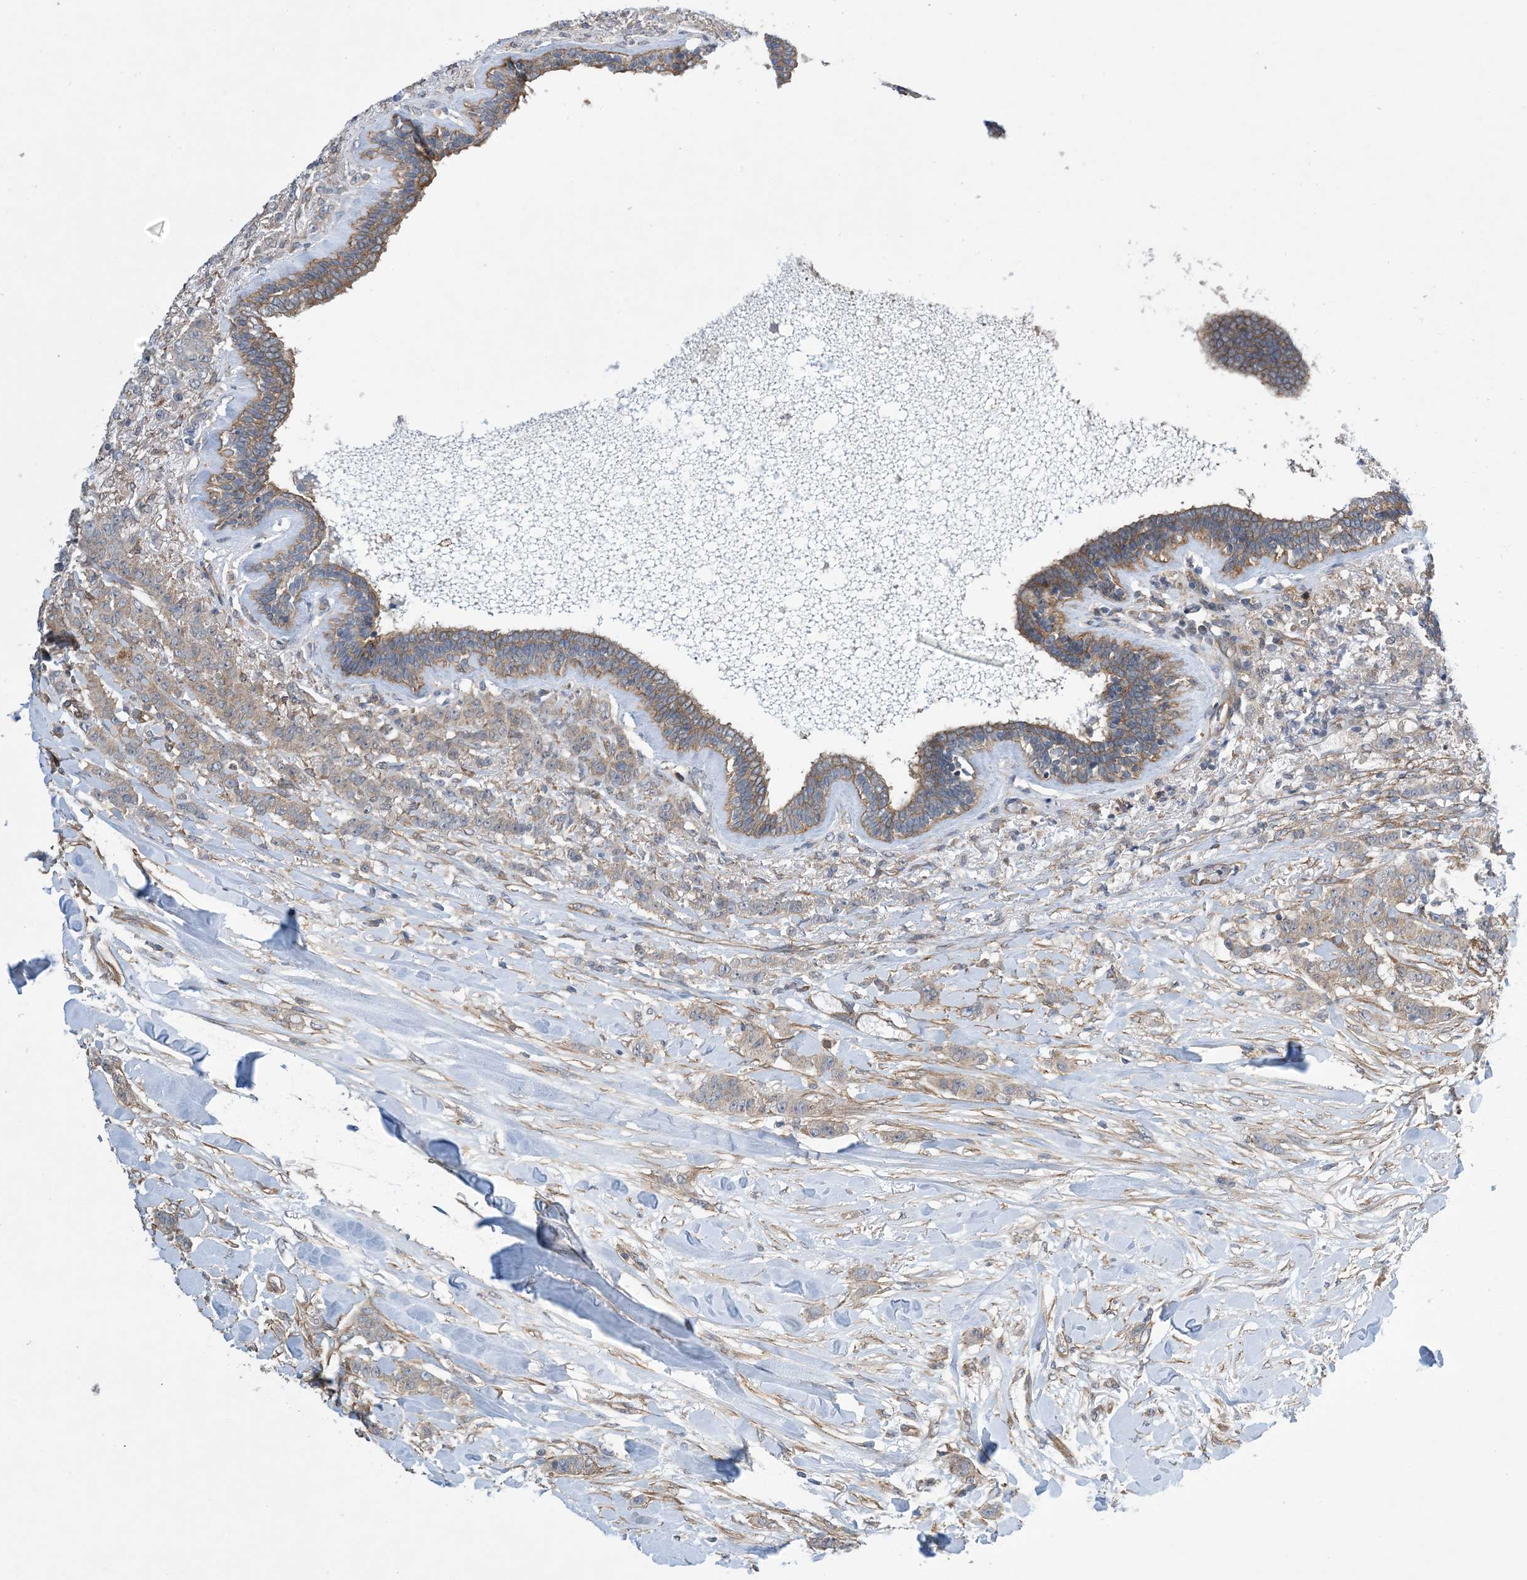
{"staining": {"intensity": "weak", "quantity": "25%-75%", "location": "cytoplasmic/membranous"}, "tissue": "breast cancer", "cell_type": "Tumor cells", "image_type": "cancer", "snomed": [{"axis": "morphology", "description": "Duct carcinoma"}, {"axis": "topography", "description": "Breast"}], "caption": "IHC (DAB (3,3'-diaminobenzidine)) staining of human intraductal carcinoma (breast) exhibits weak cytoplasmic/membranous protein expression in approximately 25%-75% of tumor cells.", "gene": "EHBP1", "patient": {"sex": "female", "age": 40}}